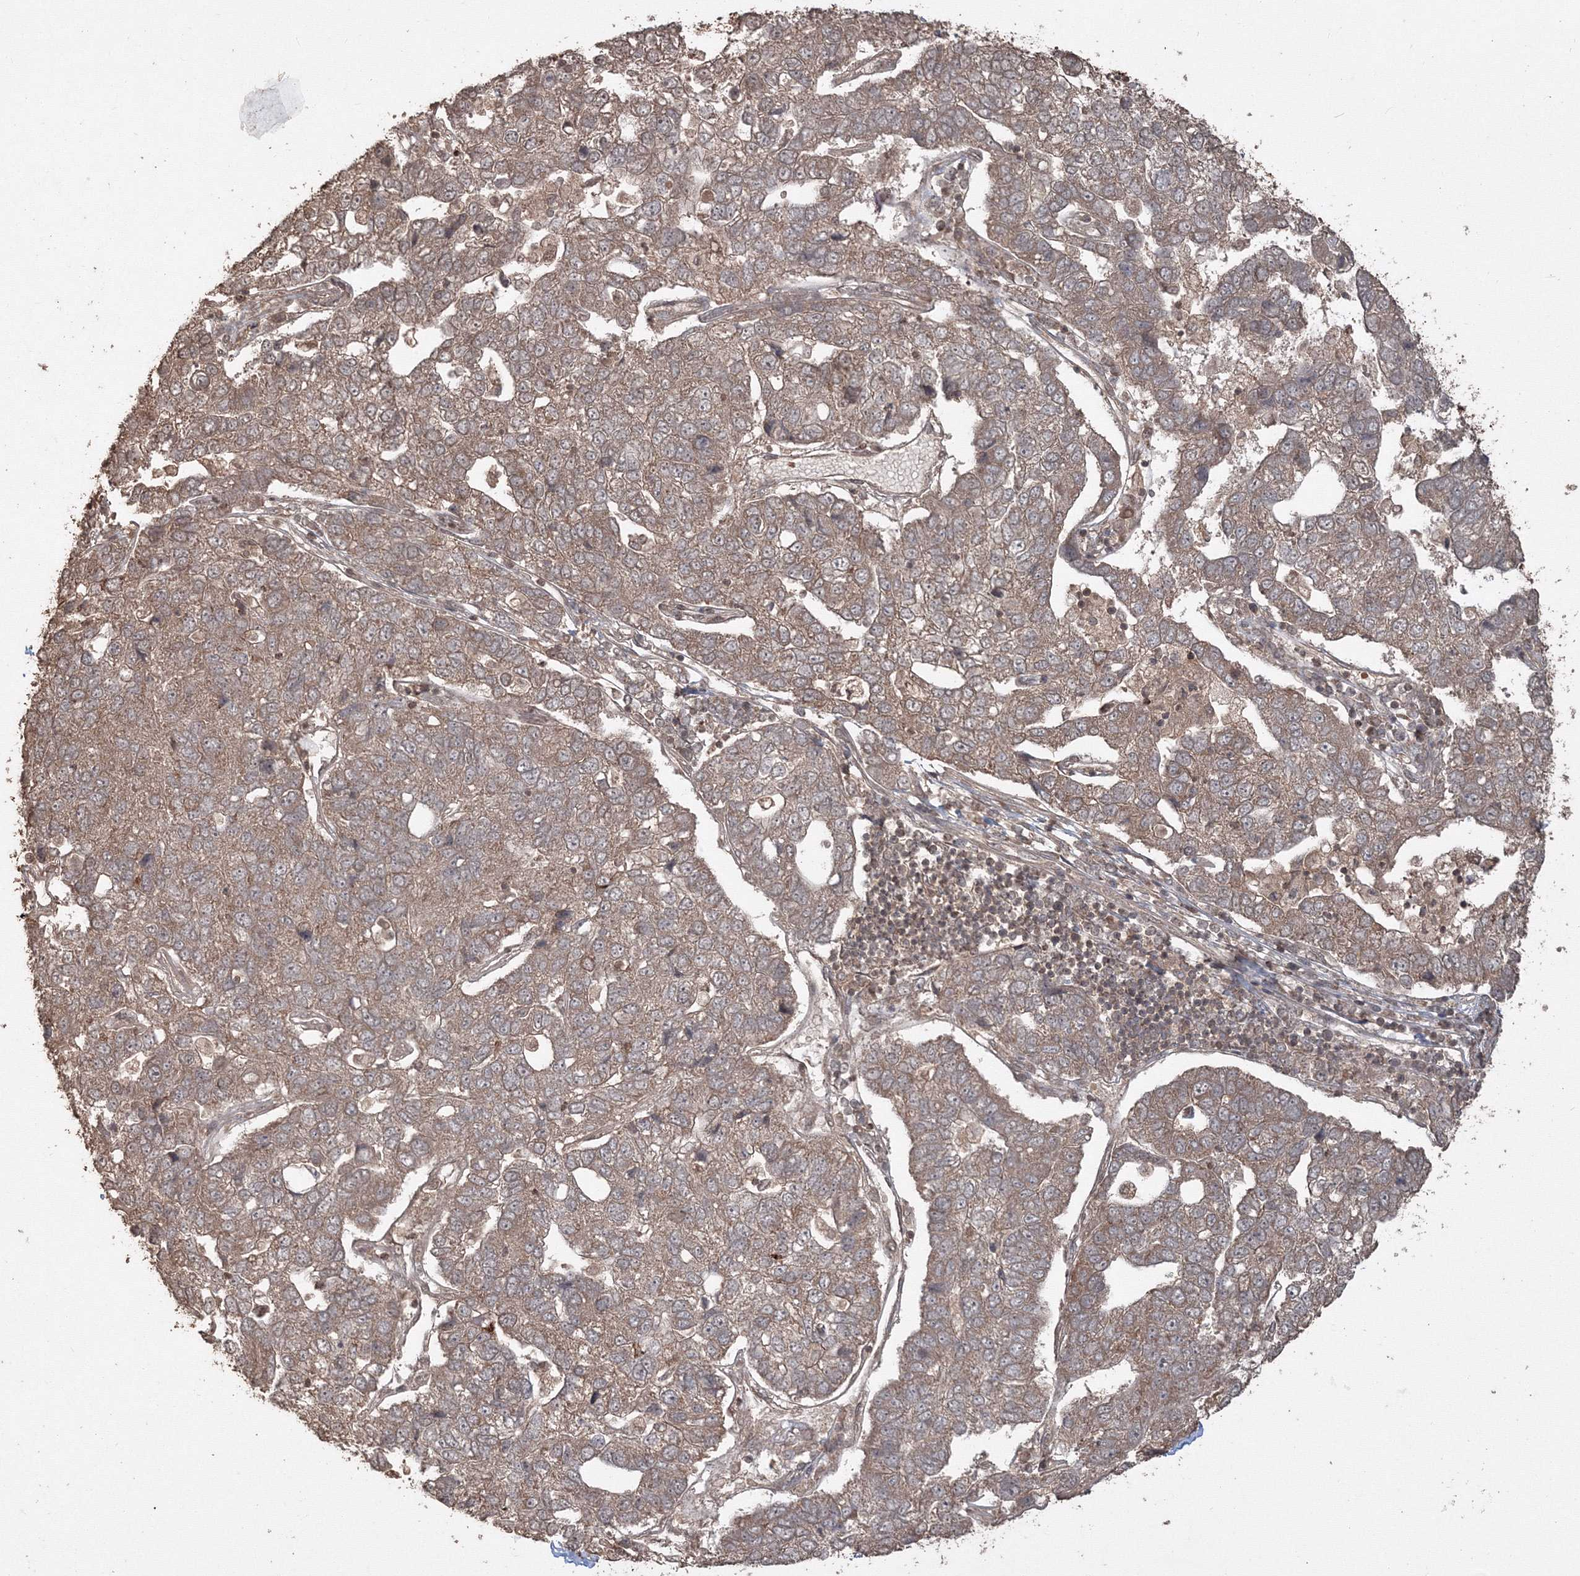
{"staining": {"intensity": "weak", "quantity": ">75%", "location": "cytoplasmic/membranous"}, "tissue": "pancreatic cancer", "cell_type": "Tumor cells", "image_type": "cancer", "snomed": [{"axis": "morphology", "description": "Adenocarcinoma, NOS"}, {"axis": "topography", "description": "Pancreas"}], "caption": "Immunohistochemistry micrograph of neoplastic tissue: human pancreatic cancer (adenocarcinoma) stained using immunohistochemistry shows low levels of weak protein expression localized specifically in the cytoplasmic/membranous of tumor cells, appearing as a cytoplasmic/membranous brown color.", "gene": "CCDC122", "patient": {"sex": "female", "age": 61}}